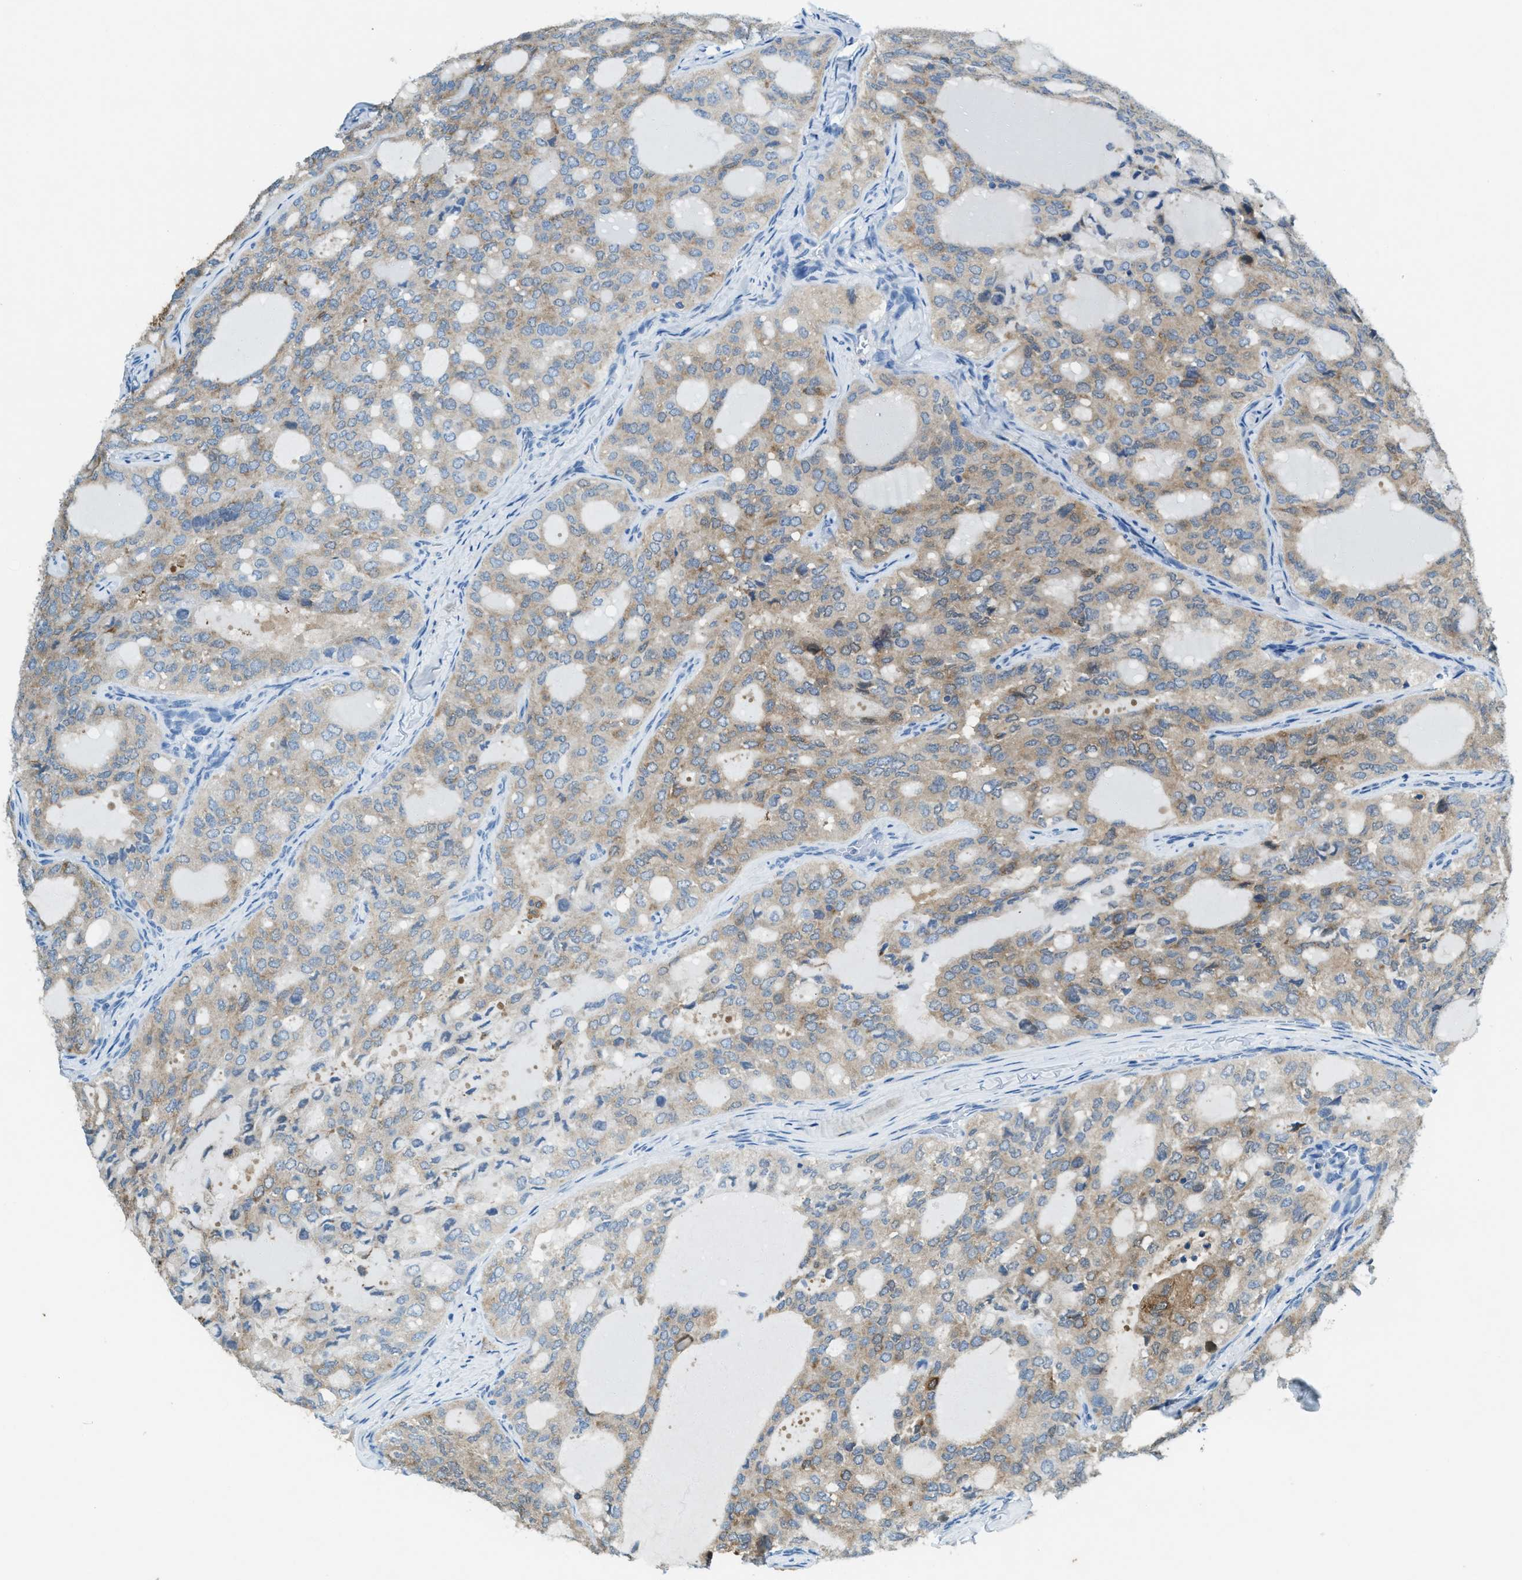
{"staining": {"intensity": "weak", "quantity": ">75%", "location": "cytoplasmic/membranous"}, "tissue": "thyroid cancer", "cell_type": "Tumor cells", "image_type": "cancer", "snomed": [{"axis": "morphology", "description": "Follicular adenoma carcinoma, NOS"}, {"axis": "topography", "description": "Thyroid gland"}], "caption": "Immunohistochemistry (IHC) staining of thyroid cancer, which displays low levels of weak cytoplasmic/membranous positivity in approximately >75% of tumor cells indicating weak cytoplasmic/membranous protein expression. The staining was performed using DAB (3,3'-diaminobenzidine) (brown) for protein detection and nuclei were counterstained in hematoxylin (blue).", "gene": "MATCAP2", "patient": {"sex": "male", "age": 75}}